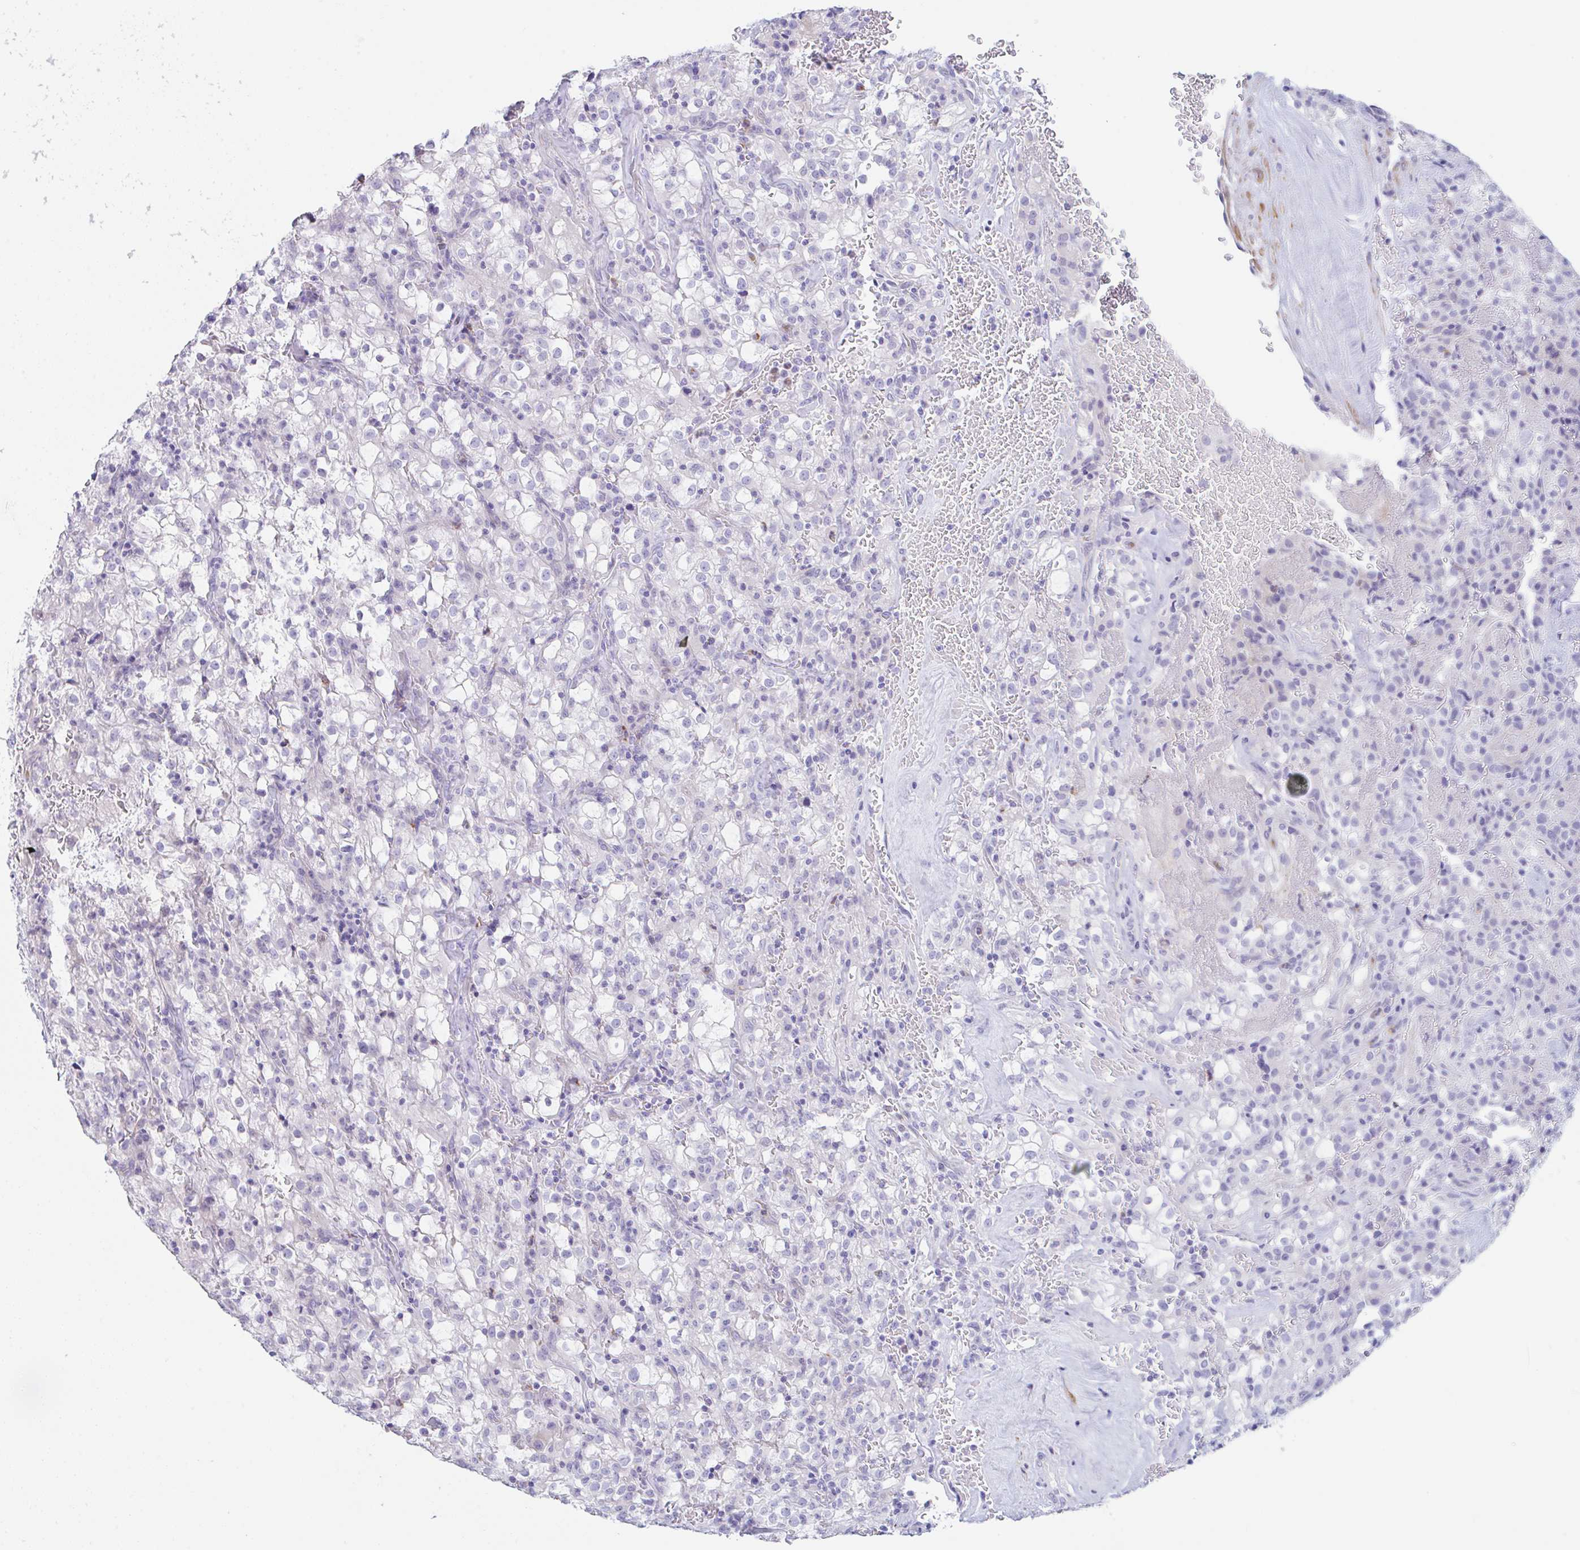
{"staining": {"intensity": "negative", "quantity": "none", "location": "none"}, "tissue": "renal cancer", "cell_type": "Tumor cells", "image_type": "cancer", "snomed": [{"axis": "morphology", "description": "Adenocarcinoma, NOS"}, {"axis": "topography", "description": "Kidney"}], "caption": "A high-resolution image shows IHC staining of renal cancer (adenocarcinoma), which reveals no significant staining in tumor cells. Brightfield microscopy of IHC stained with DAB (3,3'-diaminobenzidine) (brown) and hematoxylin (blue), captured at high magnification.", "gene": "TAS2R41", "patient": {"sex": "female", "age": 74}}